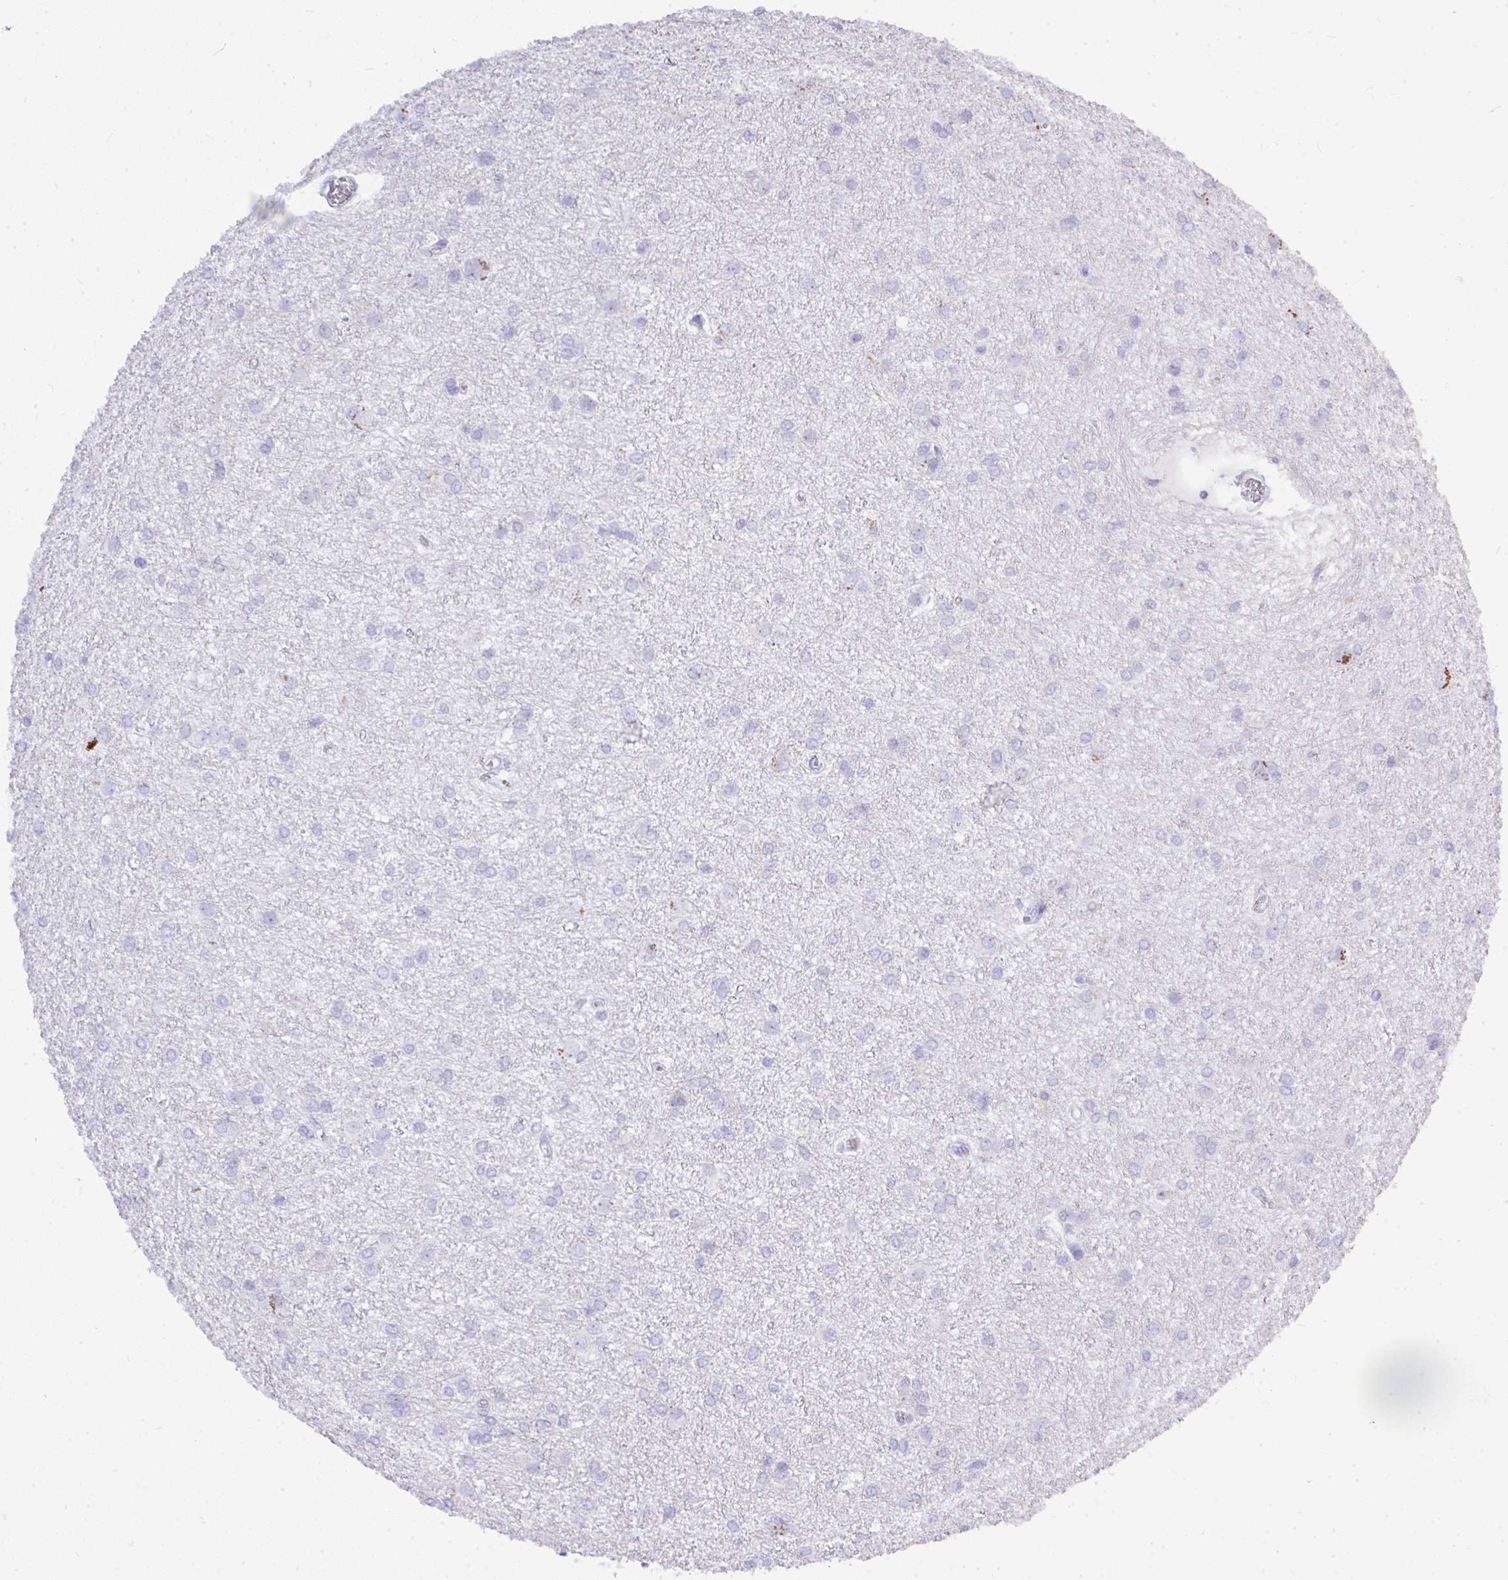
{"staining": {"intensity": "negative", "quantity": "none", "location": "none"}, "tissue": "glioma", "cell_type": "Tumor cells", "image_type": "cancer", "snomed": [{"axis": "morphology", "description": "Glioma, malignant, High grade"}, {"axis": "topography", "description": "Brain"}], "caption": "The histopathology image displays no staining of tumor cells in glioma. (Brightfield microscopy of DAB immunohistochemistry (IHC) at high magnification).", "gene": "MS4A12", "patient": {"sex": "female", "age": 50}}